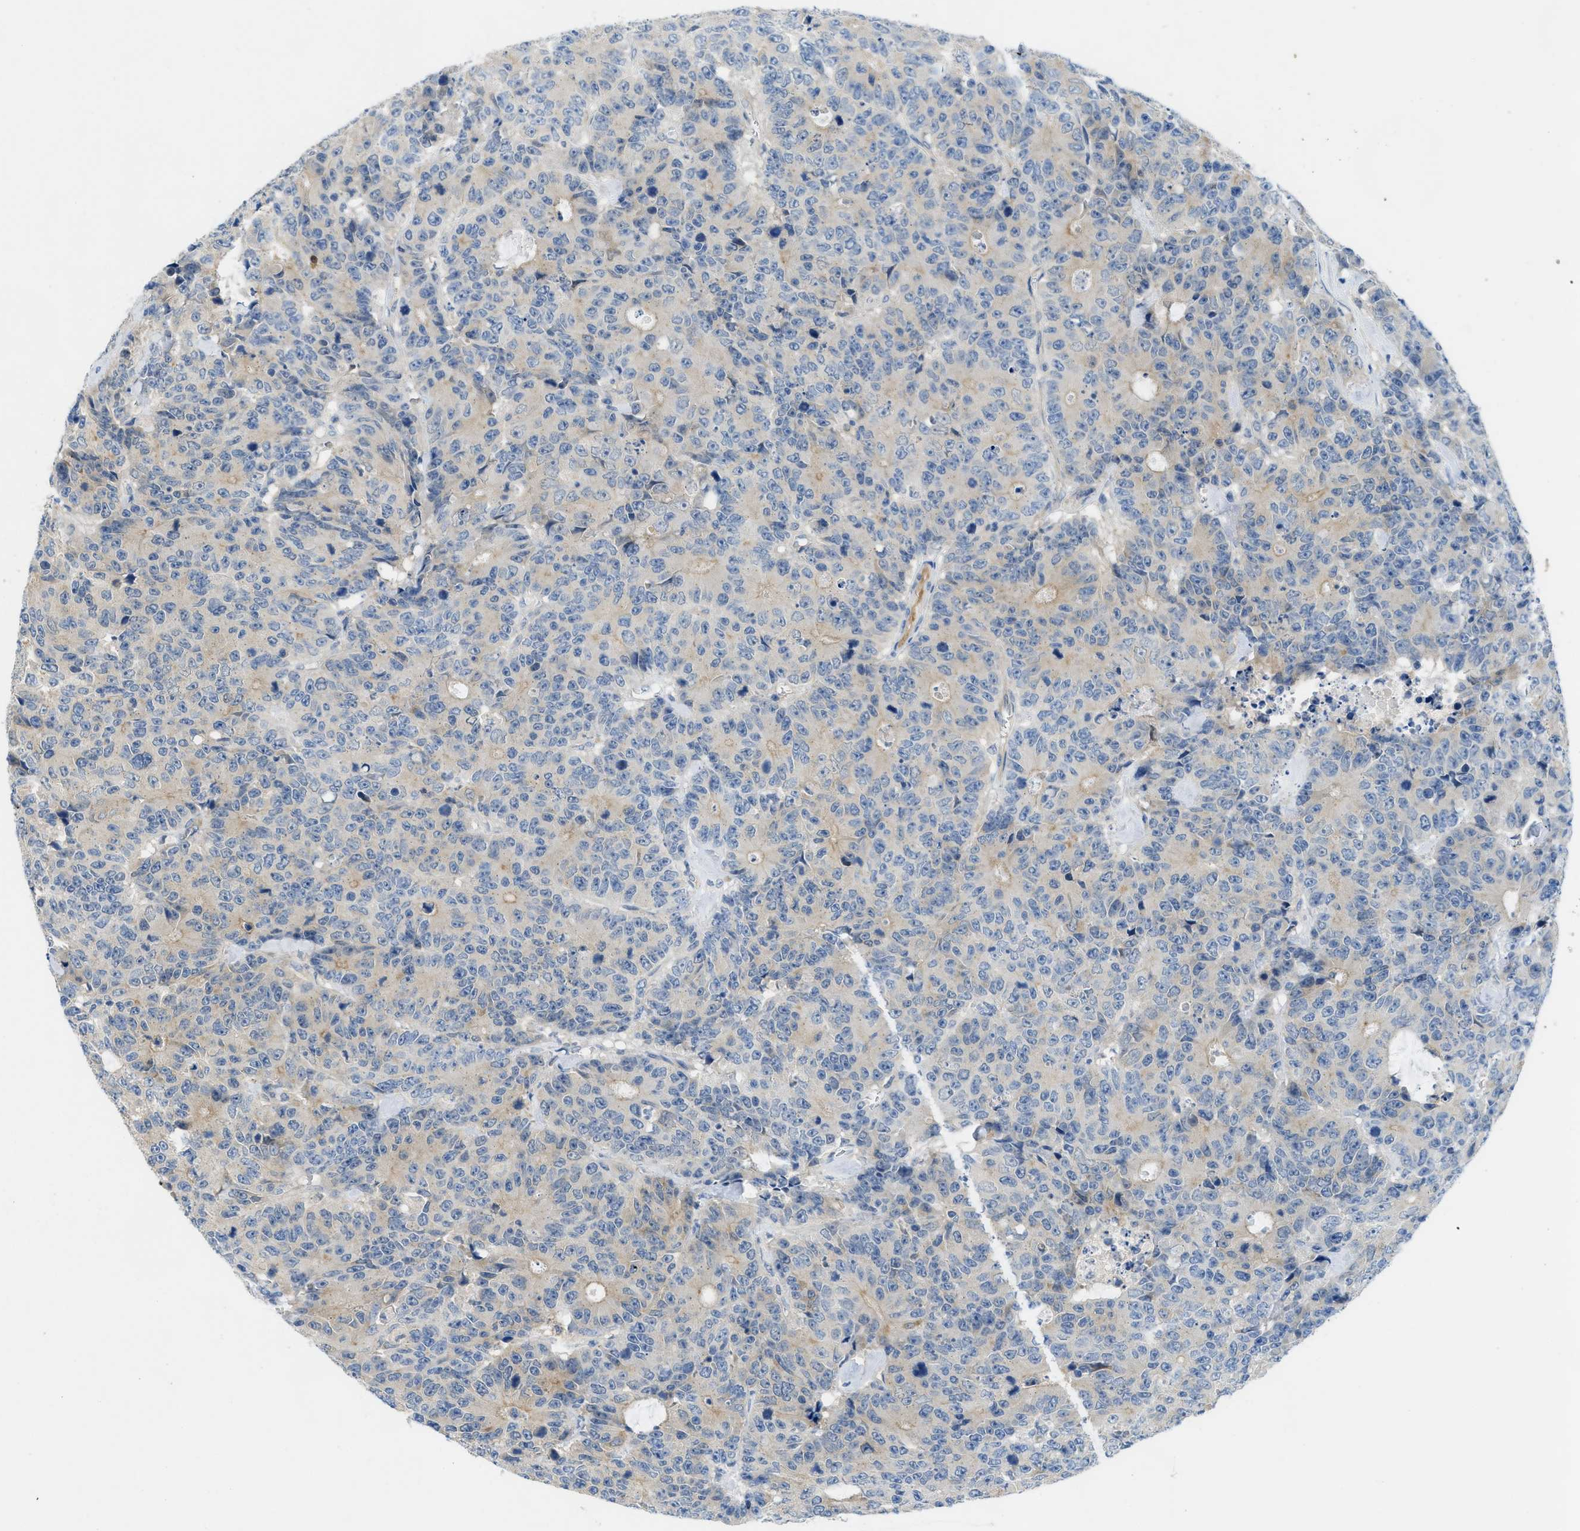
{"staining": {"intensity": "moderate", "quantity": "25%-75%", "location": "cytoplasmic/membranous"}, "tissue": "colorectal cancer", "cell_type": "Tumor cells", "image_type": "cancer", "snomed": [{"axis": "morphology", "description": "Adenocarcinoma, NOS"}, {"axis": "topography", "description": "Colon"}], "caption": "There is medium levels of moderate cytoplasmic/membranous expression in tumor cells of adenocarcinoma (colorectal), as demonstrated by immunohistochemical staining (brown color).", "gene": "RIPK2", "patient": {"sex": "female", "age": 86}}